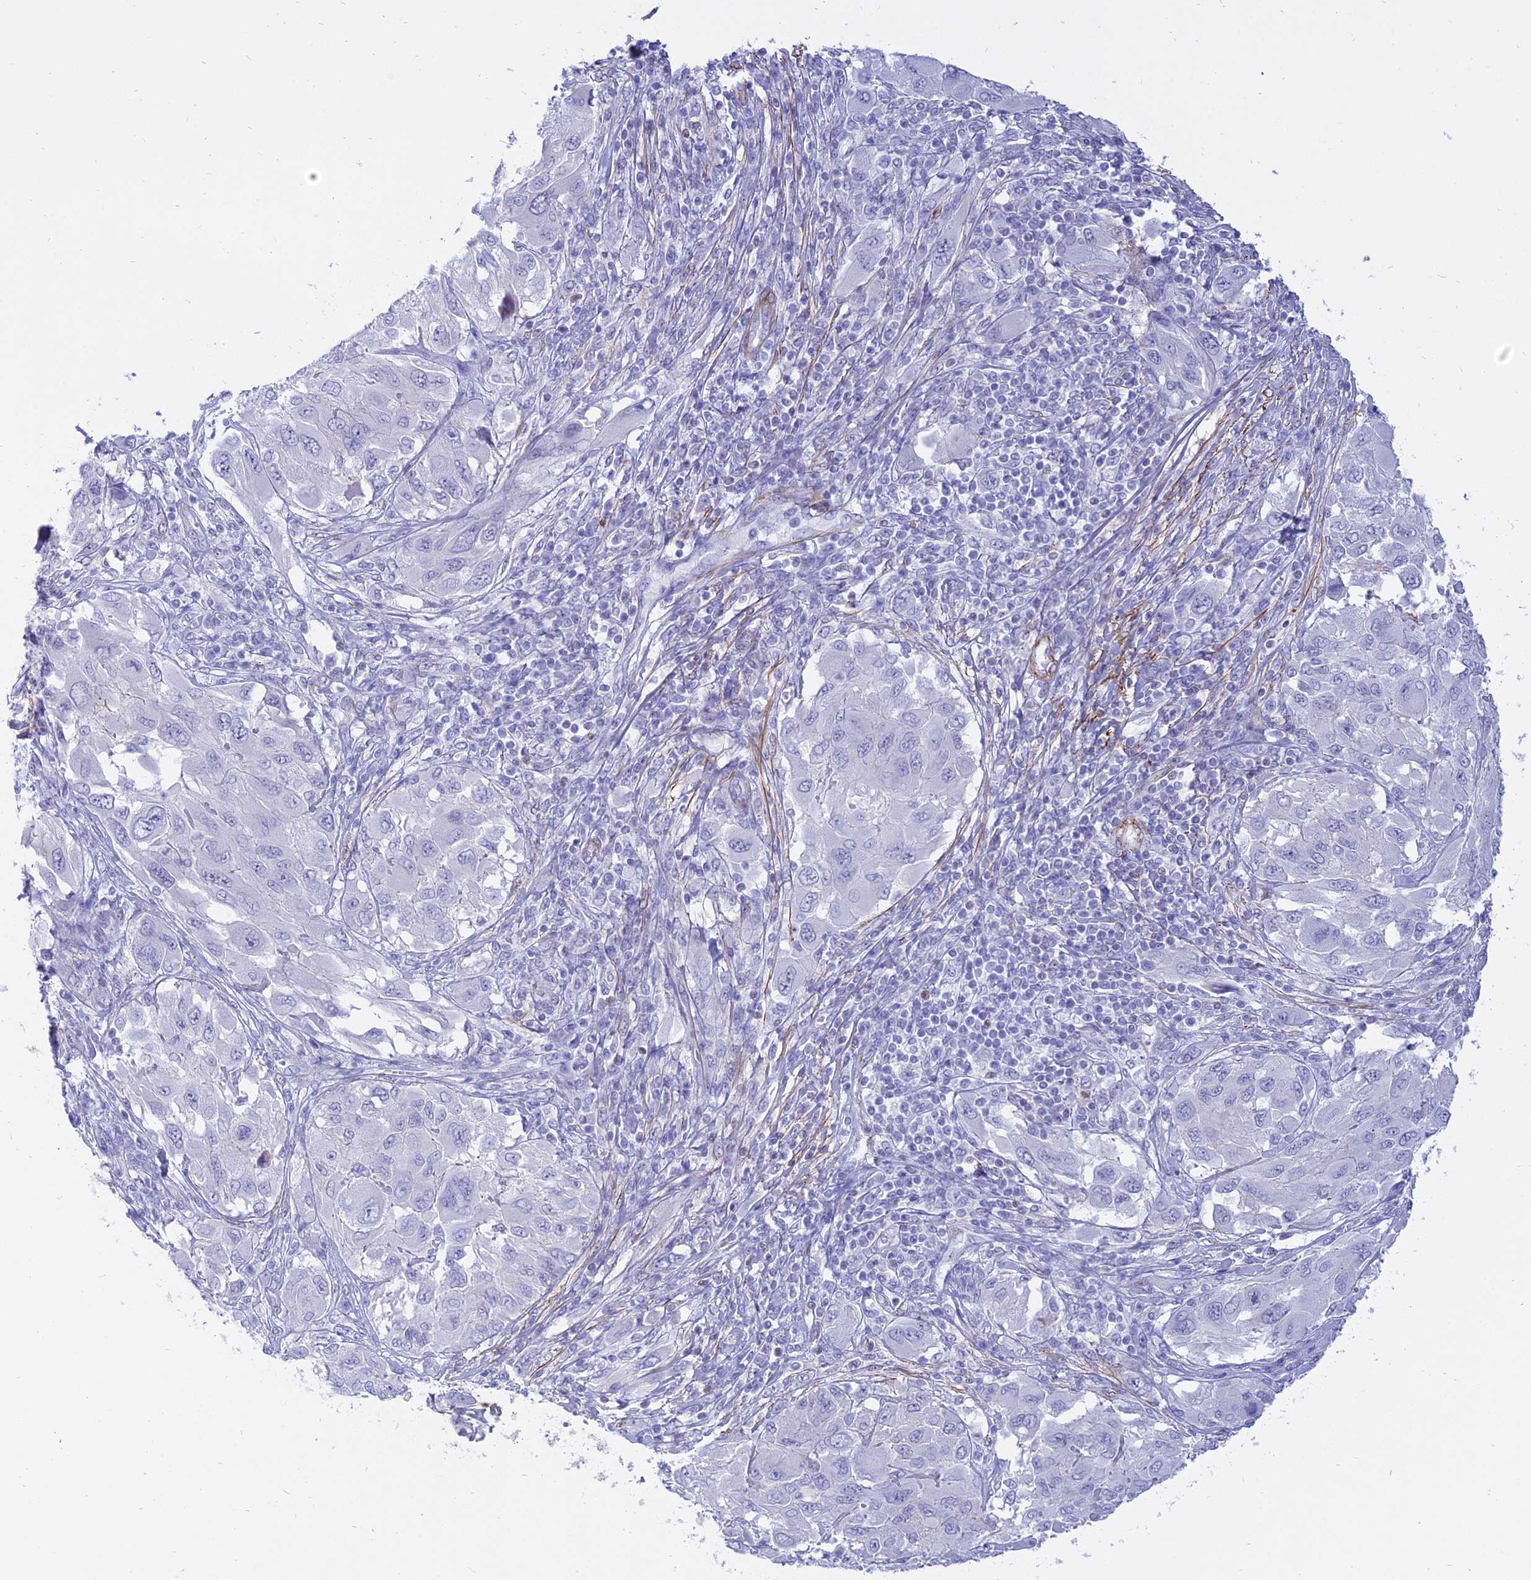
{"staining": {"intensity": "negative", "quantity": "none", "location": "none"}, "tissue": "melanoma", "cell_type": "Tumor cells", "image_type": "cancer", "snomed": [{"axis": "morphology", "description": "Malignant melanoma, NOS"}, {"axis": "topography", "description": "Skin"}], "caption": "Immunohistochemistry (IHC) histopathology image of human malignant melanoma stained for a protein (brown), which exhibits no staining in tumor cells.", "gene": "CENPV", "patient": {"sex": "female", "age": 91}}